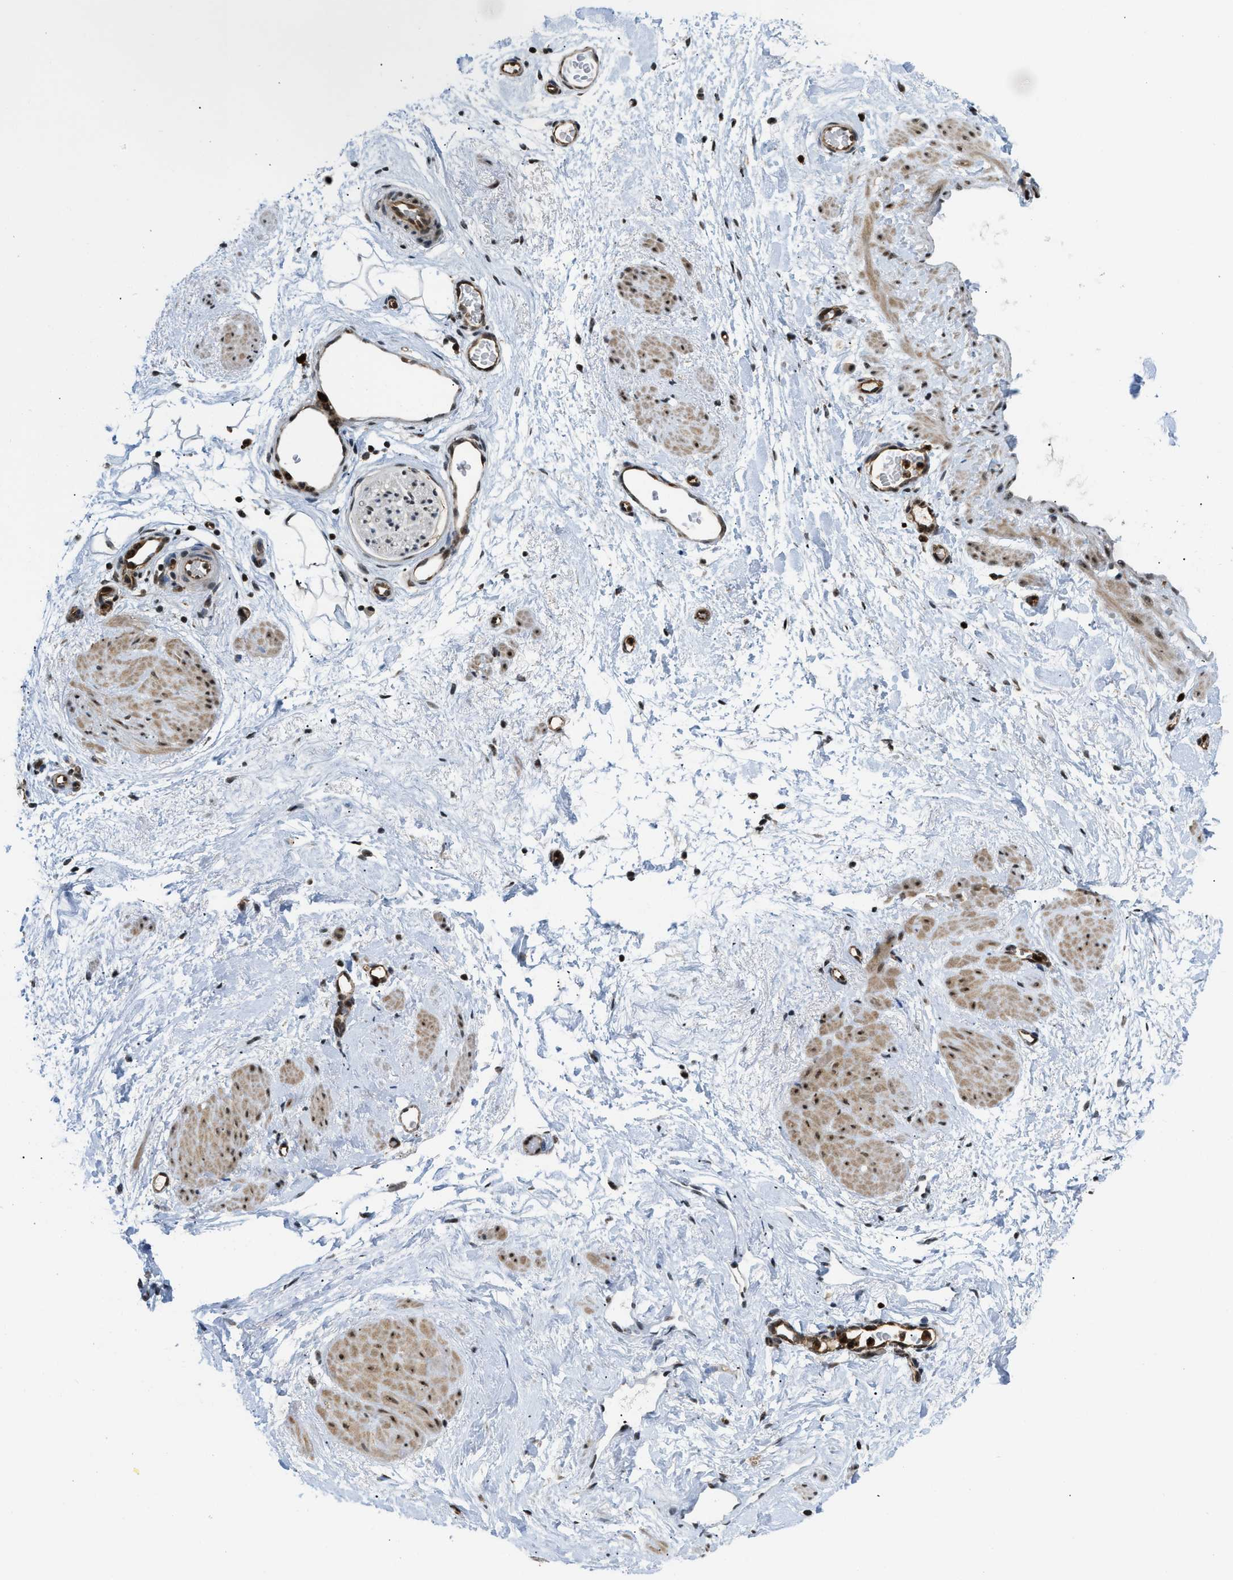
{"staining": {"intensity": "weak", "quantity": ">75%", "location": "cytoplasmic/membranous,nuclear"}, "tissue": "adipose tissue", "cell_type": "Adipocytes", "image_type": "normal", "snomed": [{"axis": "morphology", "description": "Normal tissue, NOS"}, {"axis": "topography", "description": "Soft tissue"}], "caption": "Immunohistochemistry (IHC) of benign human adipose tissue reveals low levels of weak cytoplasmic/membranous,nuclear staining in approximately >75% of adipocytes.", "gene": "E2F1", "patient": {"sex": "male", "age": 72}}